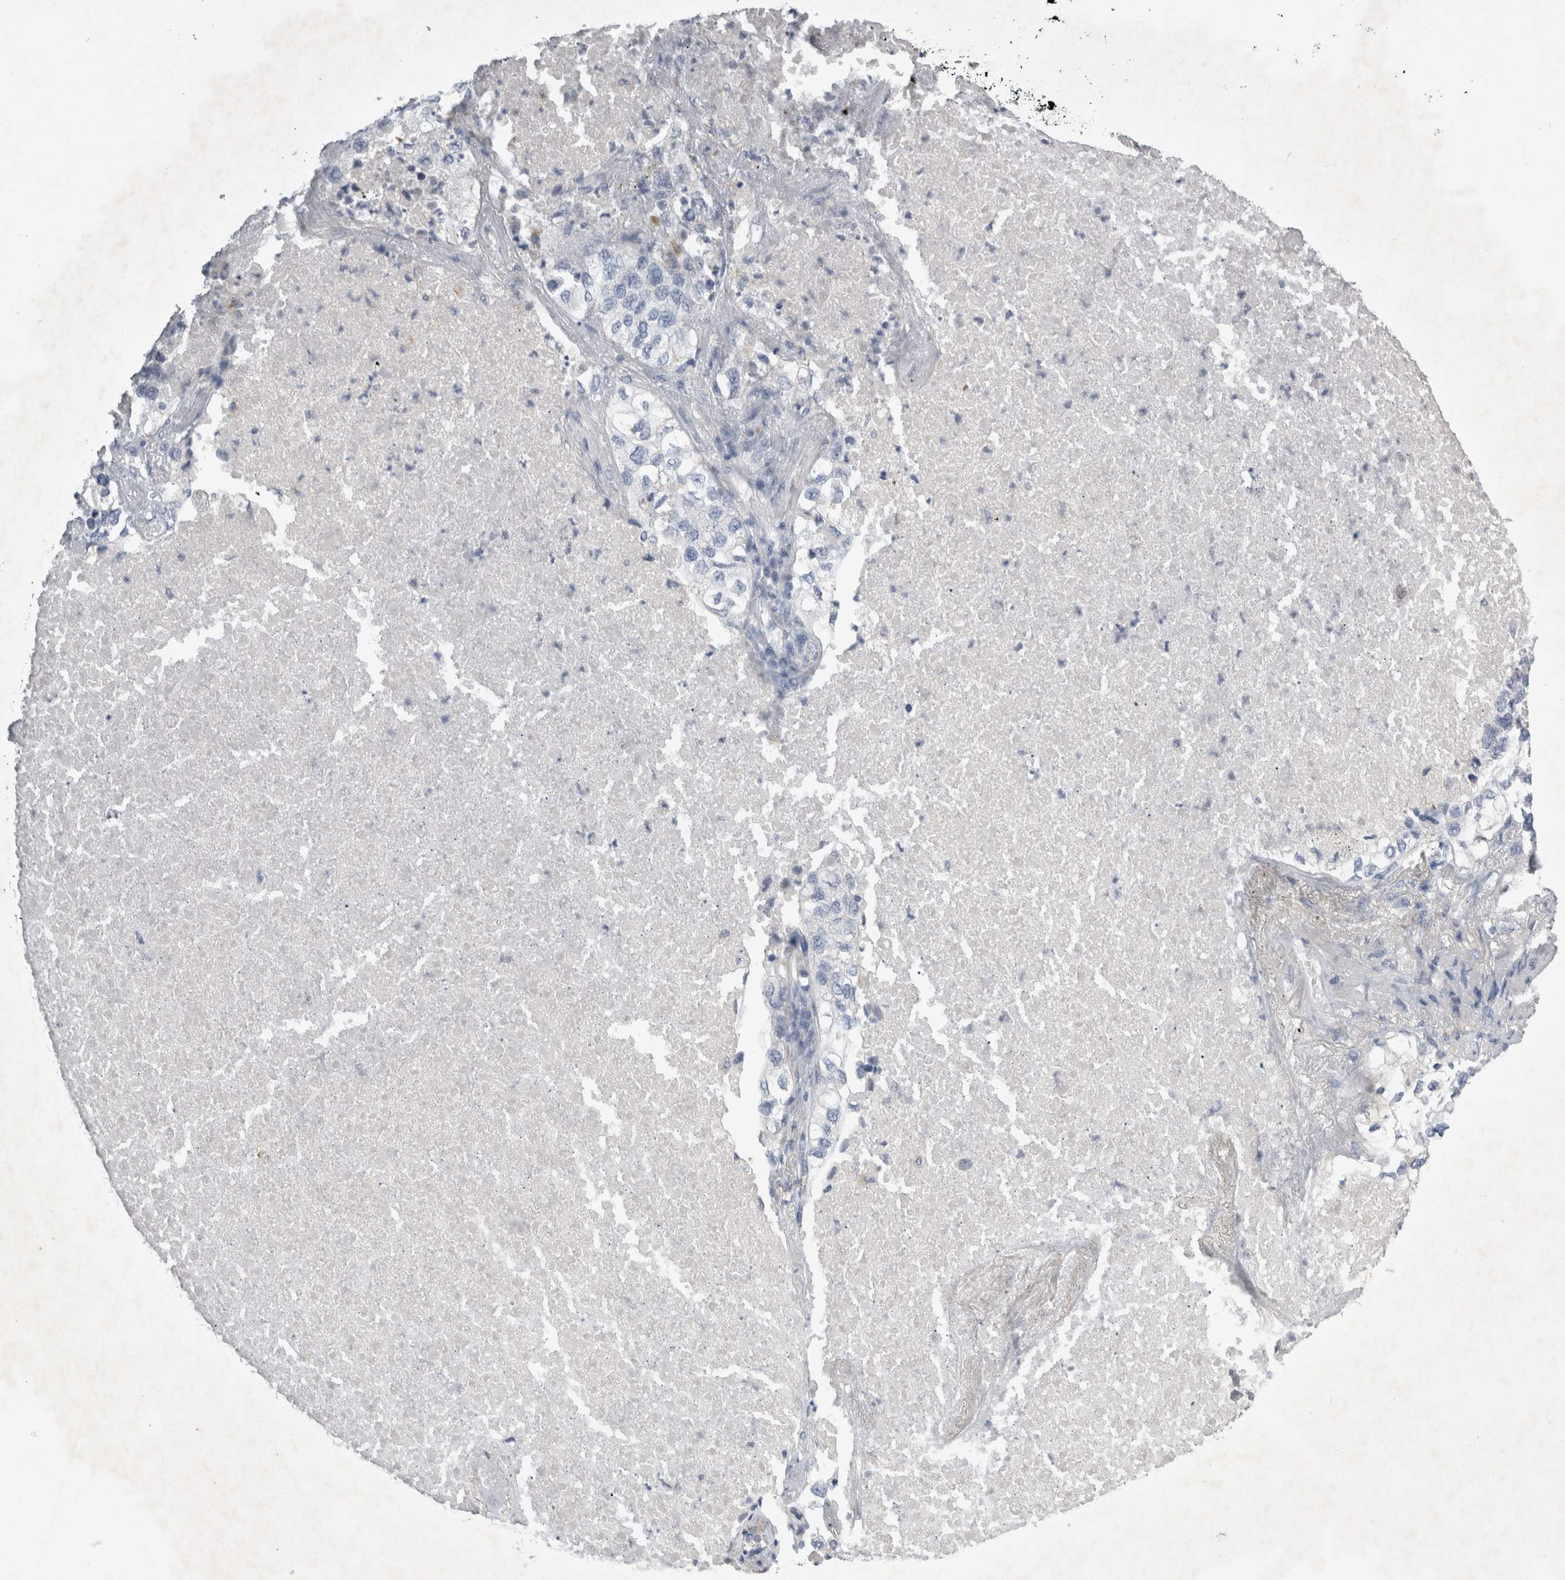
{"staining": {"intensity": "negative", "quantity": "none", "location": "none"}, "tissue": "lung cancer", "cell_type": "Tumor cells", "image_type": "cancer", "snomed": [{"axis": "morphology", "description": "Adenocarcinoma, NOS"}, {"axis": "topography", "description": "Lung"}], "caption": "Micrograph shows no protein staining in tumor cells of lung cancer (adenocarcinoma) tissue.", "gene": "STRADB", "patient": {"sex": "male", "age": 63}}